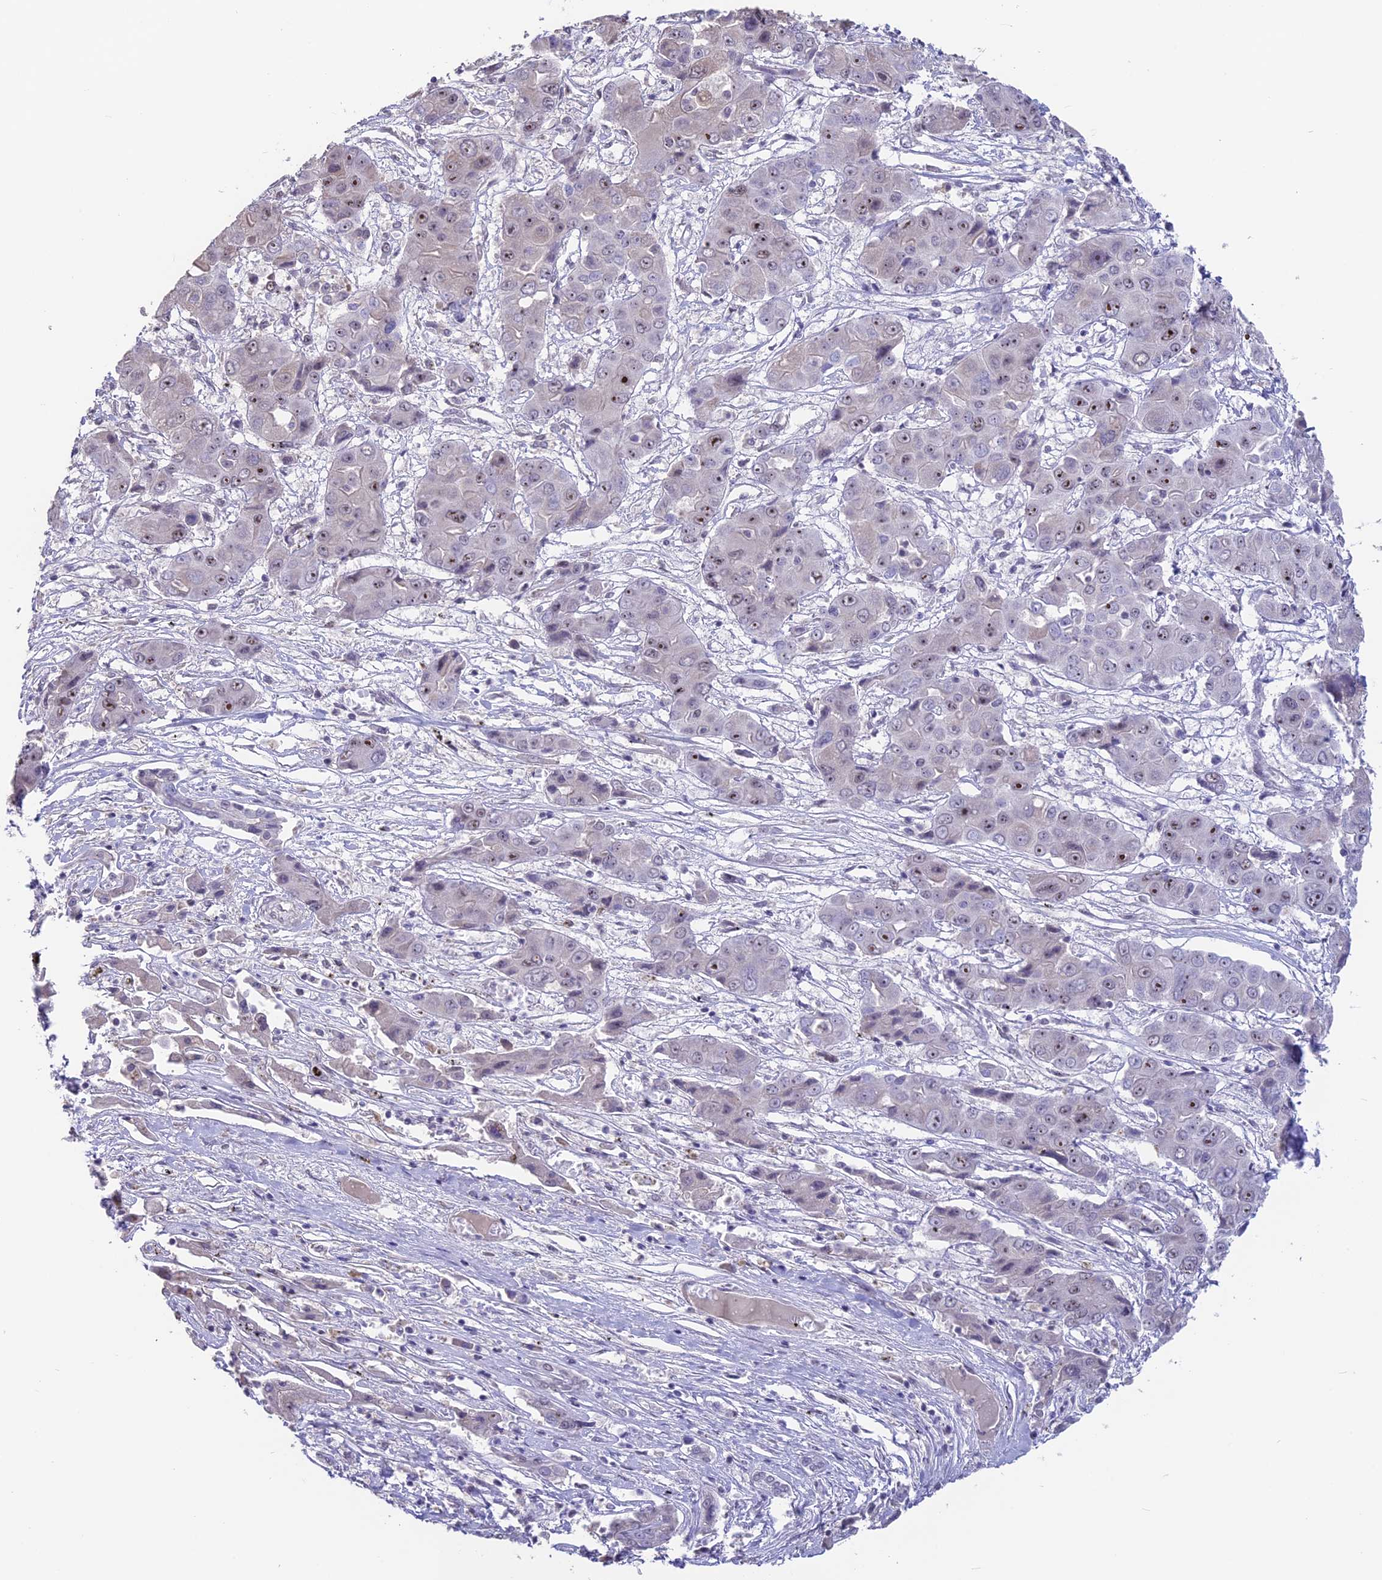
{"staining": {"intensity": "moderate", "quantity": "<25%", "location": "nuclear"}, "tissue": "liver cancer", "cell_type": "Tumor cells", "image_type": "cancer", "snomed": [{"axis": "morphology", "description": "Cholangiocarcinoma"}, {"axis": "topography", "description": "Liver"}], "caption": "Human cholangiocarcinoma (liver) stained with a brown dye reveals moderate nuclear positive expression in approximately <25% of tumor cells.", "gene": "SETD2", "patient": {"sex": "male", "age": 67}}